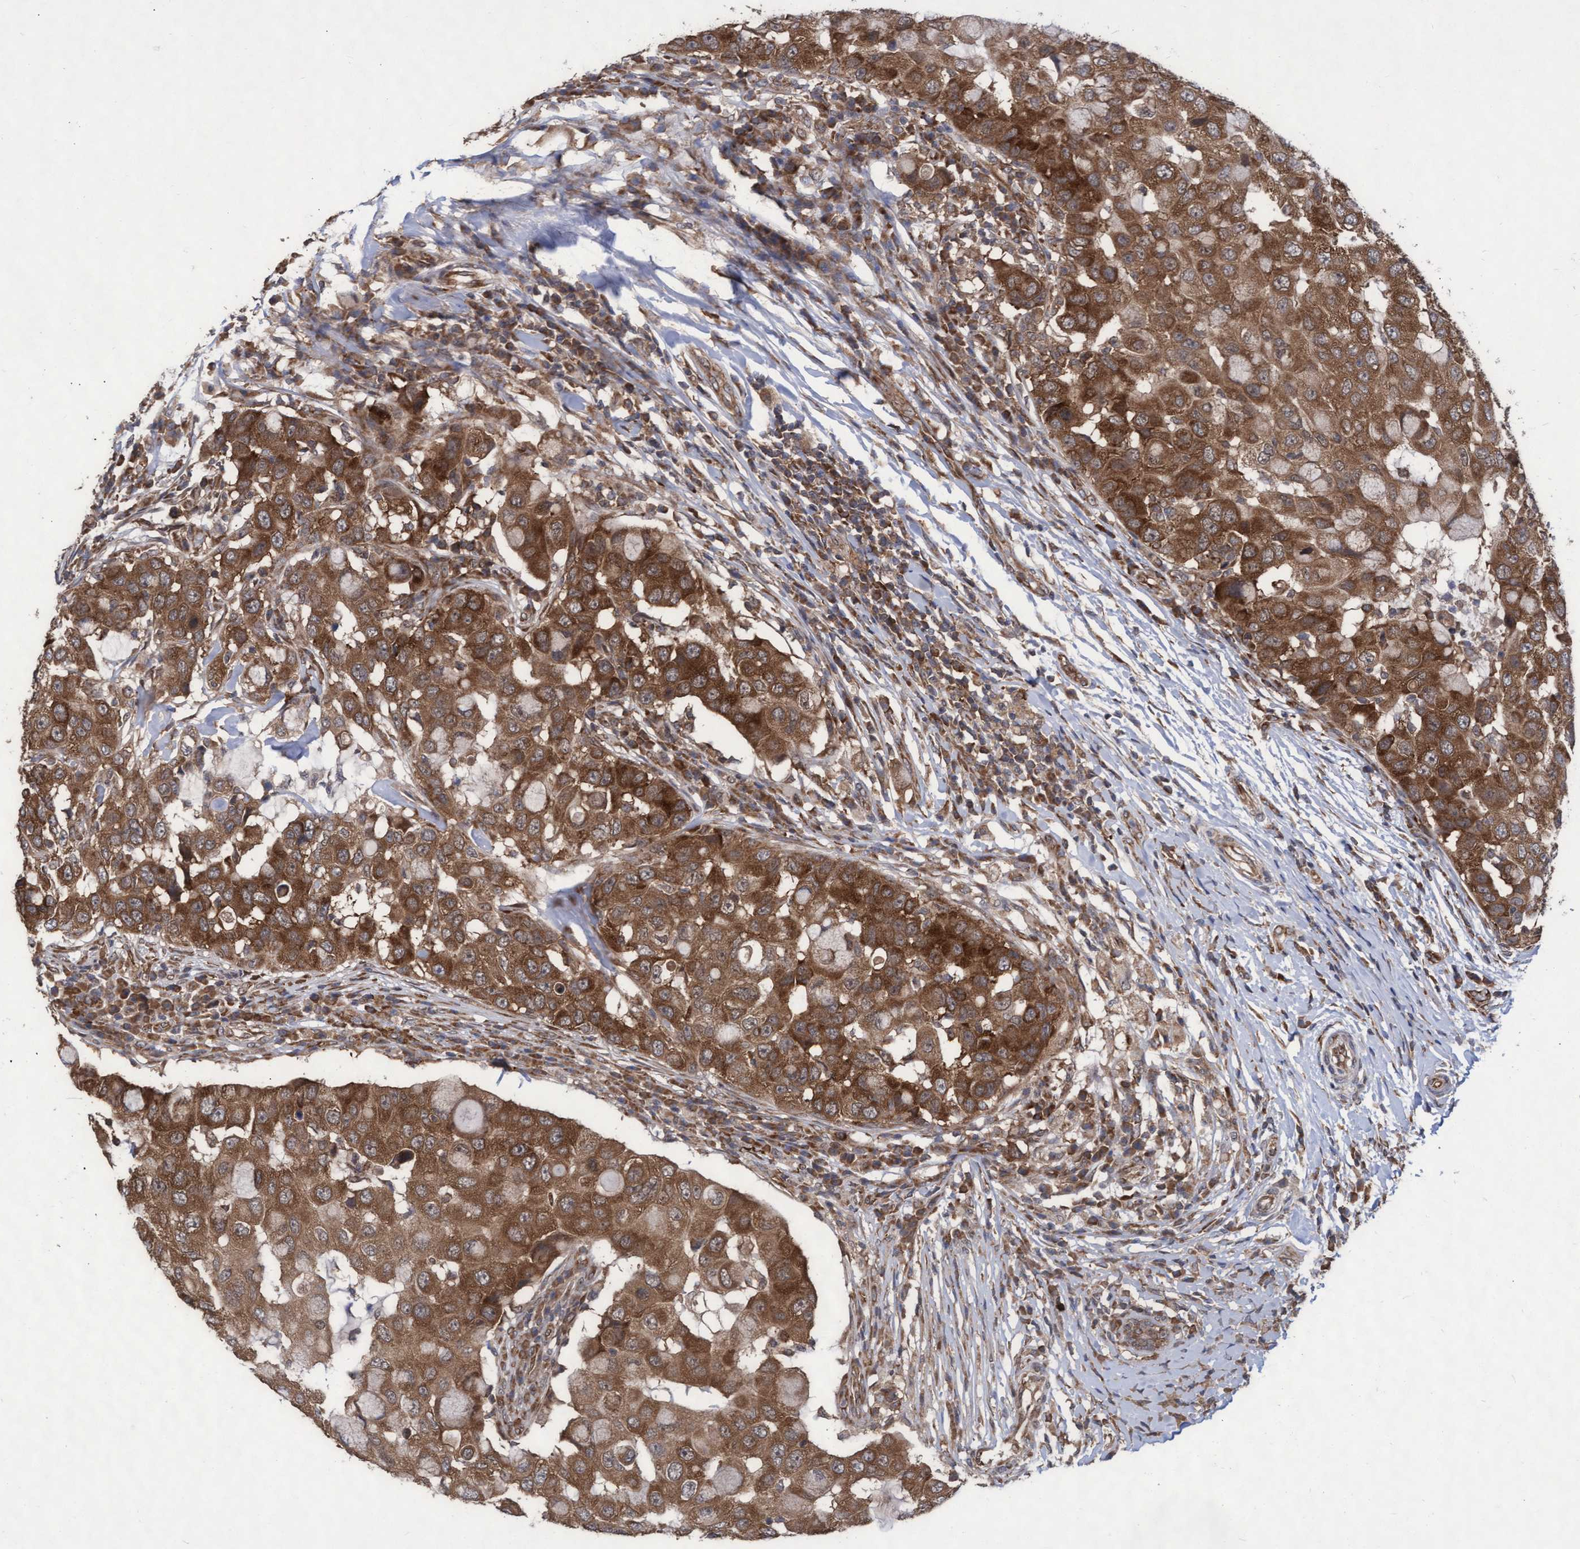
{"staining": {"intensity": "strong", "quantity": ">75%", "location": "cytoplasmic/membranous"}, "tissue": "breast cancer", "cell_type": "Tumor cells", "image_type": "cancer", "snomed": [{"axis": "morphology", "description": "Duct carcinoma"}, {"axis": "topography", "description": "Breast"}], "caption": "Human breast cancer (infiltrating ductal carcinoma) stained with a protein marker shows strong staining in tumor cells.", "gene": "ABCF2", "patient": {"sex": "female", "age": 27}}